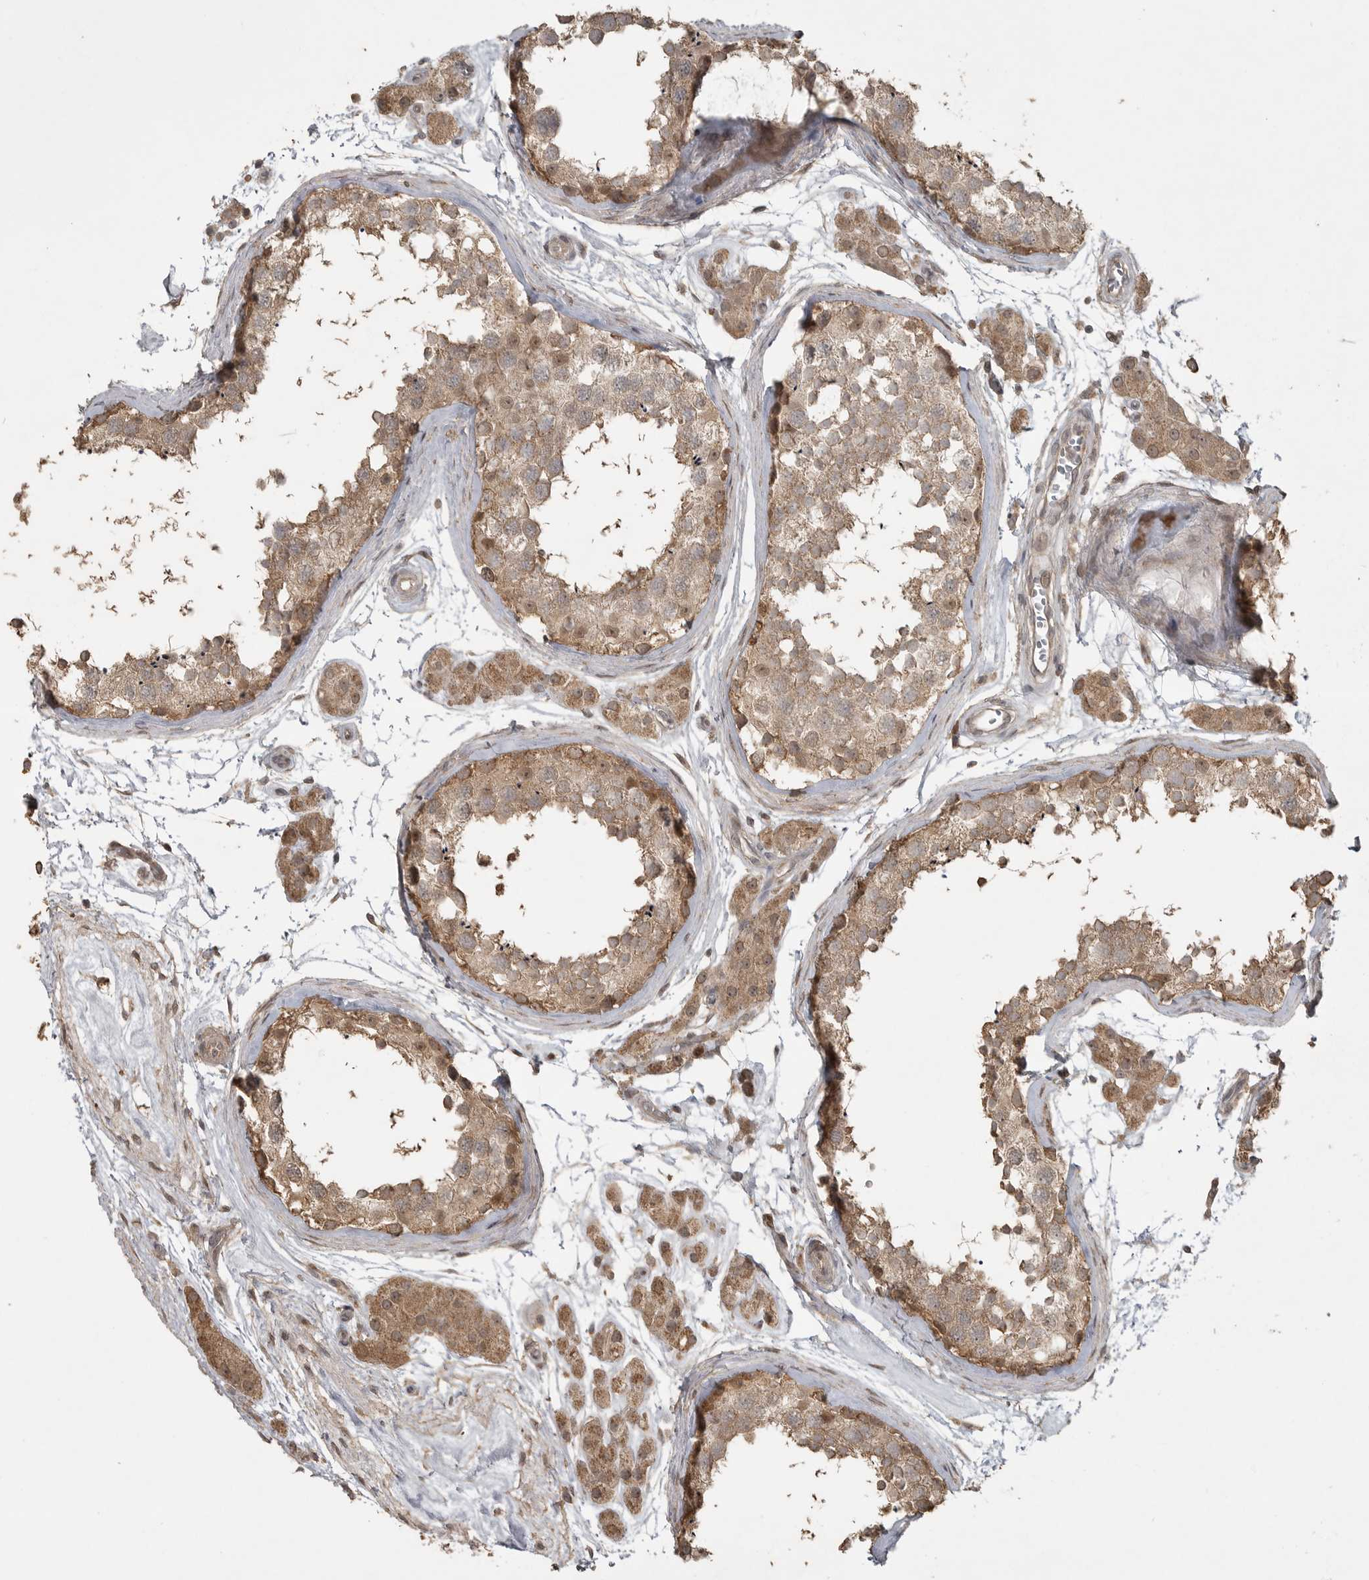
{"staining": {"intensity": "moderate", "quantity": ">75%", "location": "cytoplasmic/membranous,nuclear"}, "tissue": "testis", "cell_type": "Cells in seminiferous ducts", "image_type": "normal", "snomed": [{"axis": "morphology", "description": "Normal tissue, NOS"}, {"axis": "topography", "description": "Testis"}], "caption": "Immunohistochemical staining of benign human testis shows >75% levels of moderate cytoplasmic/membranous,nuclear protein staining in about >75% of cells in seminiferous ducts.", "gene": "LLGL1", "patient": {"sex": "male", "age": 56}}